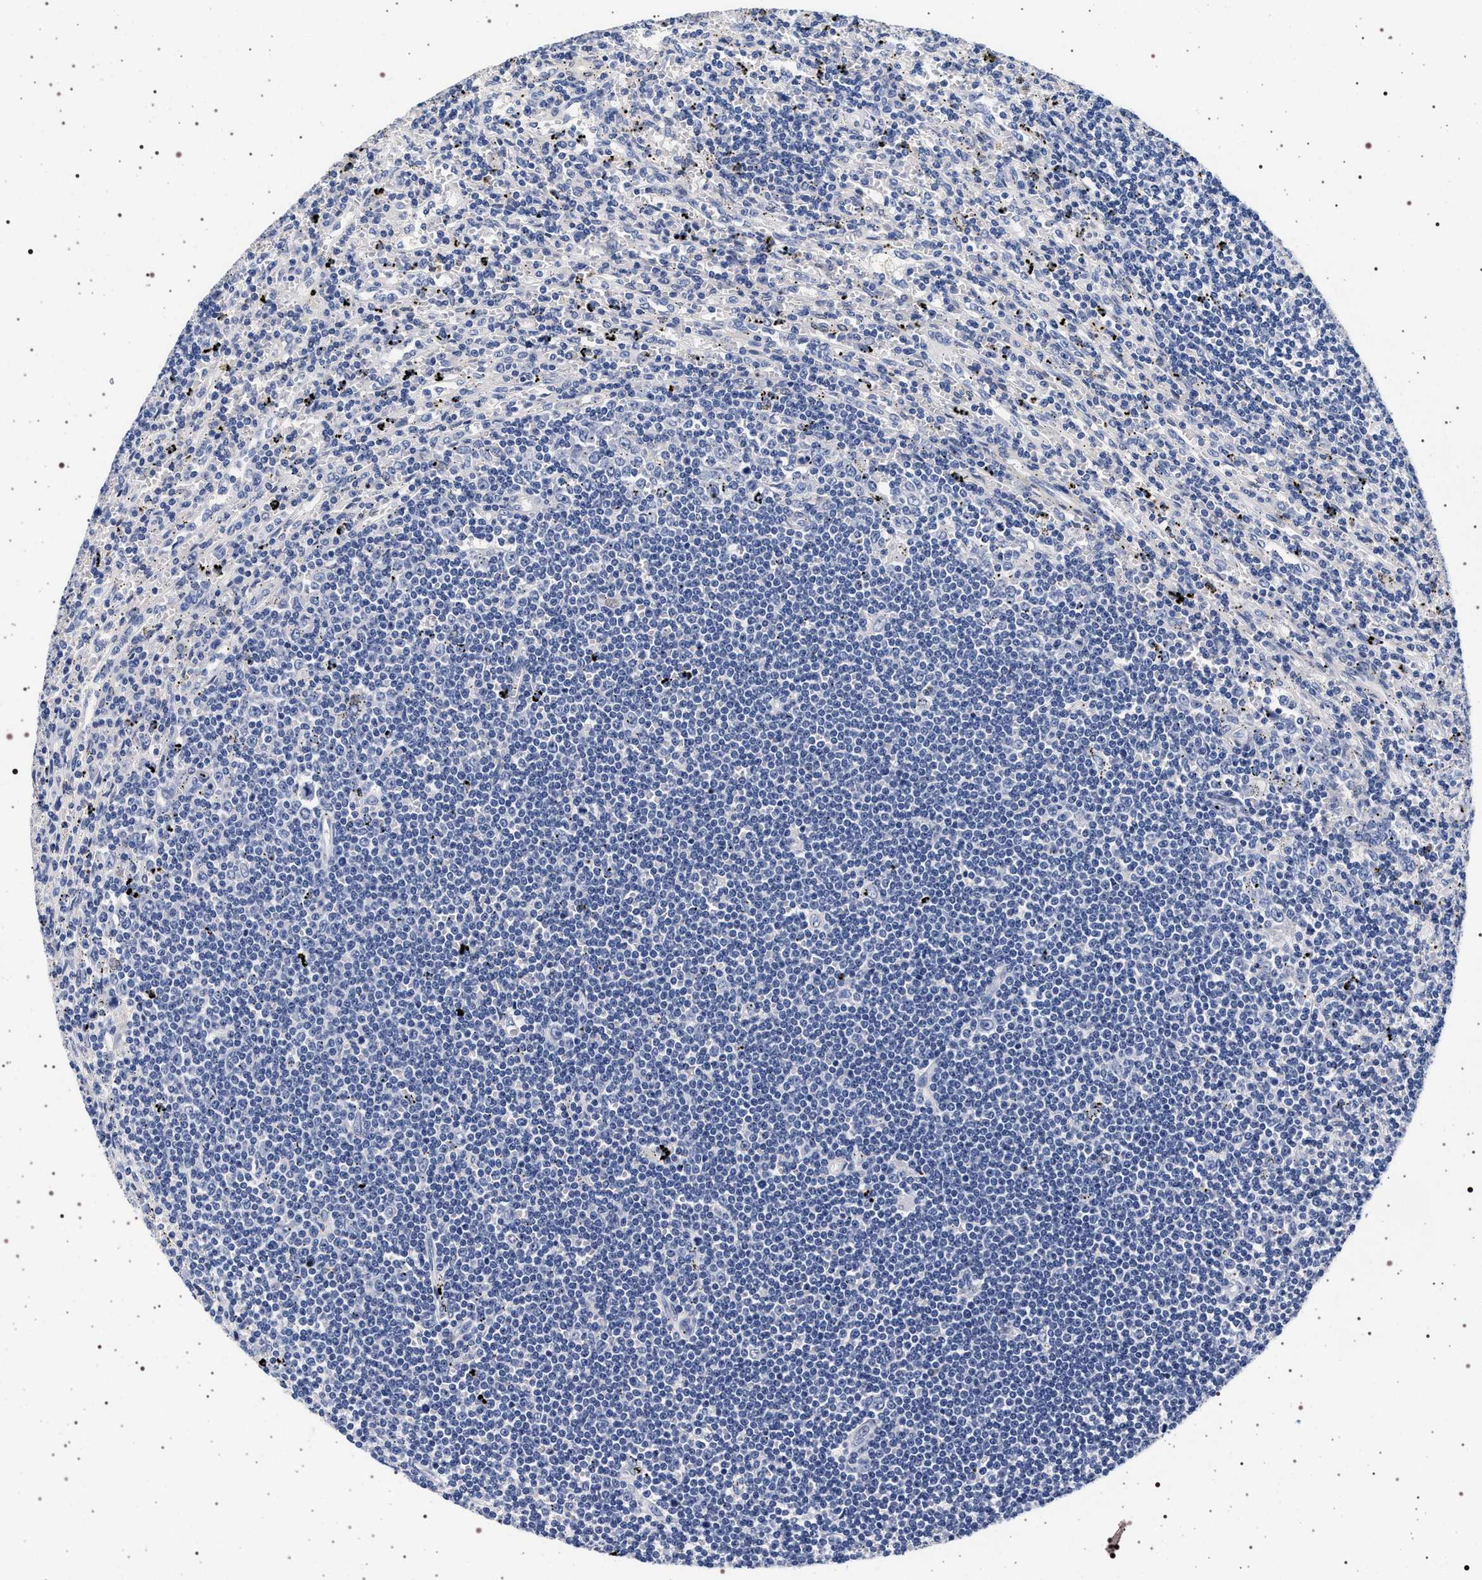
{"staining": {"intensity": "negative", "quantity": "none", "location": "none"}, "tissue": "lymphoma", "cell_type": "Tumor cells", "image_type": "cancer", "snomed": [{"axis": "morphology", "description": "Malignant lymphoma, non-Hodgkin's type, Low grade"}, {"axis": "topography", "description": "Spleen"}], "caption": "Immunohistochemical staining of human lymphoma exhibits no significant positivity in tumor cells.", "gene": "MAPK10", "patient": {"sex": "male", "age": 76}}